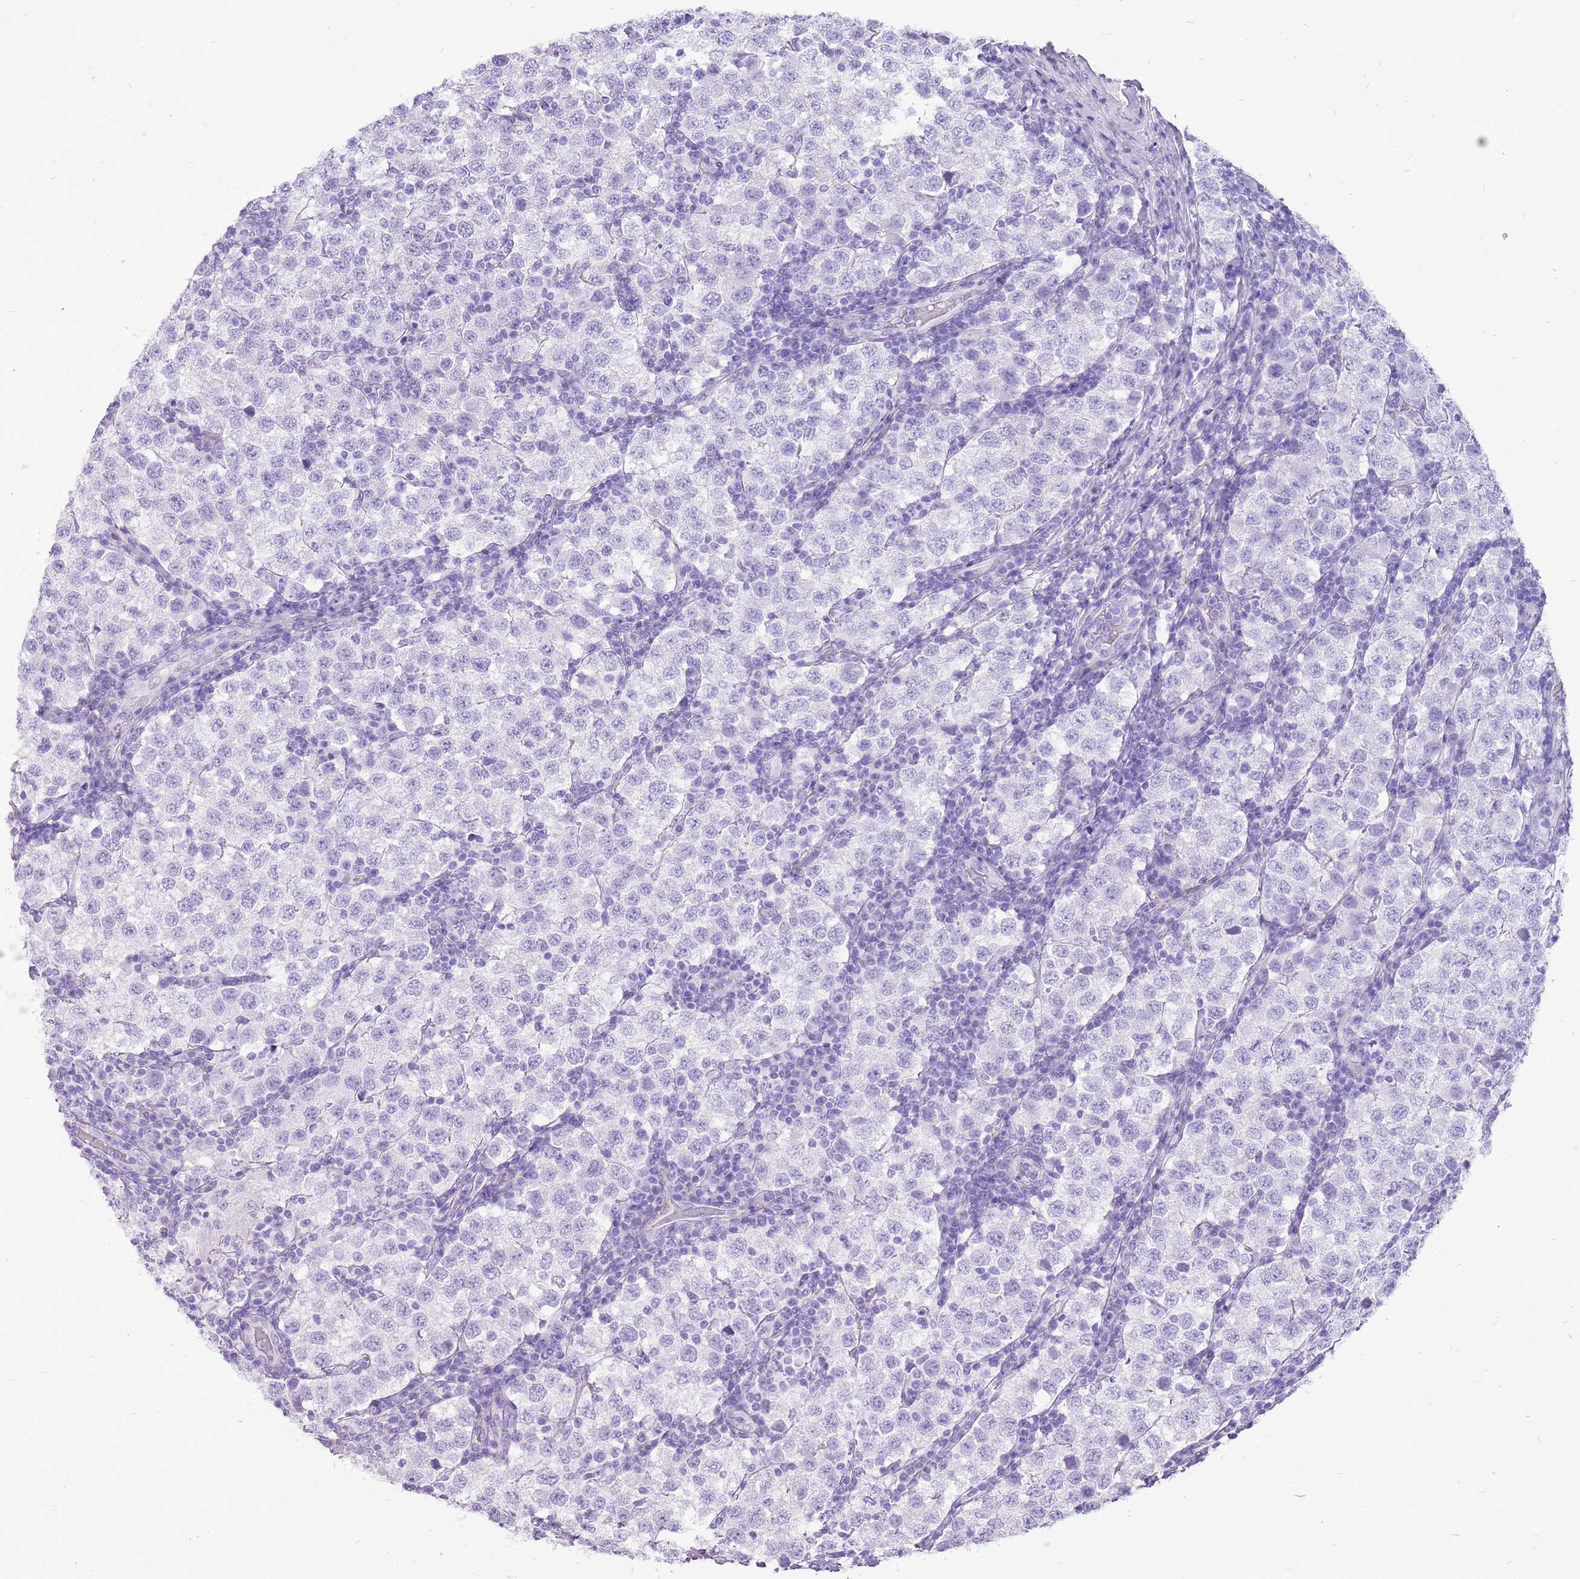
{"staining": {"intensity": "negative", "quantity": "none", "location": "none"}, "tissue": "testis cancer", "cell_type": "Tumor cells", "image_type": "cancer", "snomed": [{"axis": "morphology", "description": "Seminoma, NOS"}, {"axis": "topography", "description": "Testis"}], "caption": "Protein analysis of seminoma (testis) demonstrates no significant staining in tumor cells. The staining was performed using DAB (3,3'-diaminobenzidine) to visualize the protein expression in brown, while the nuclei were stained in blue with hematoxylin (Magnification: 20x).", "gene": "ACSS3", "patient": {"sex": "male", "age": 34}}